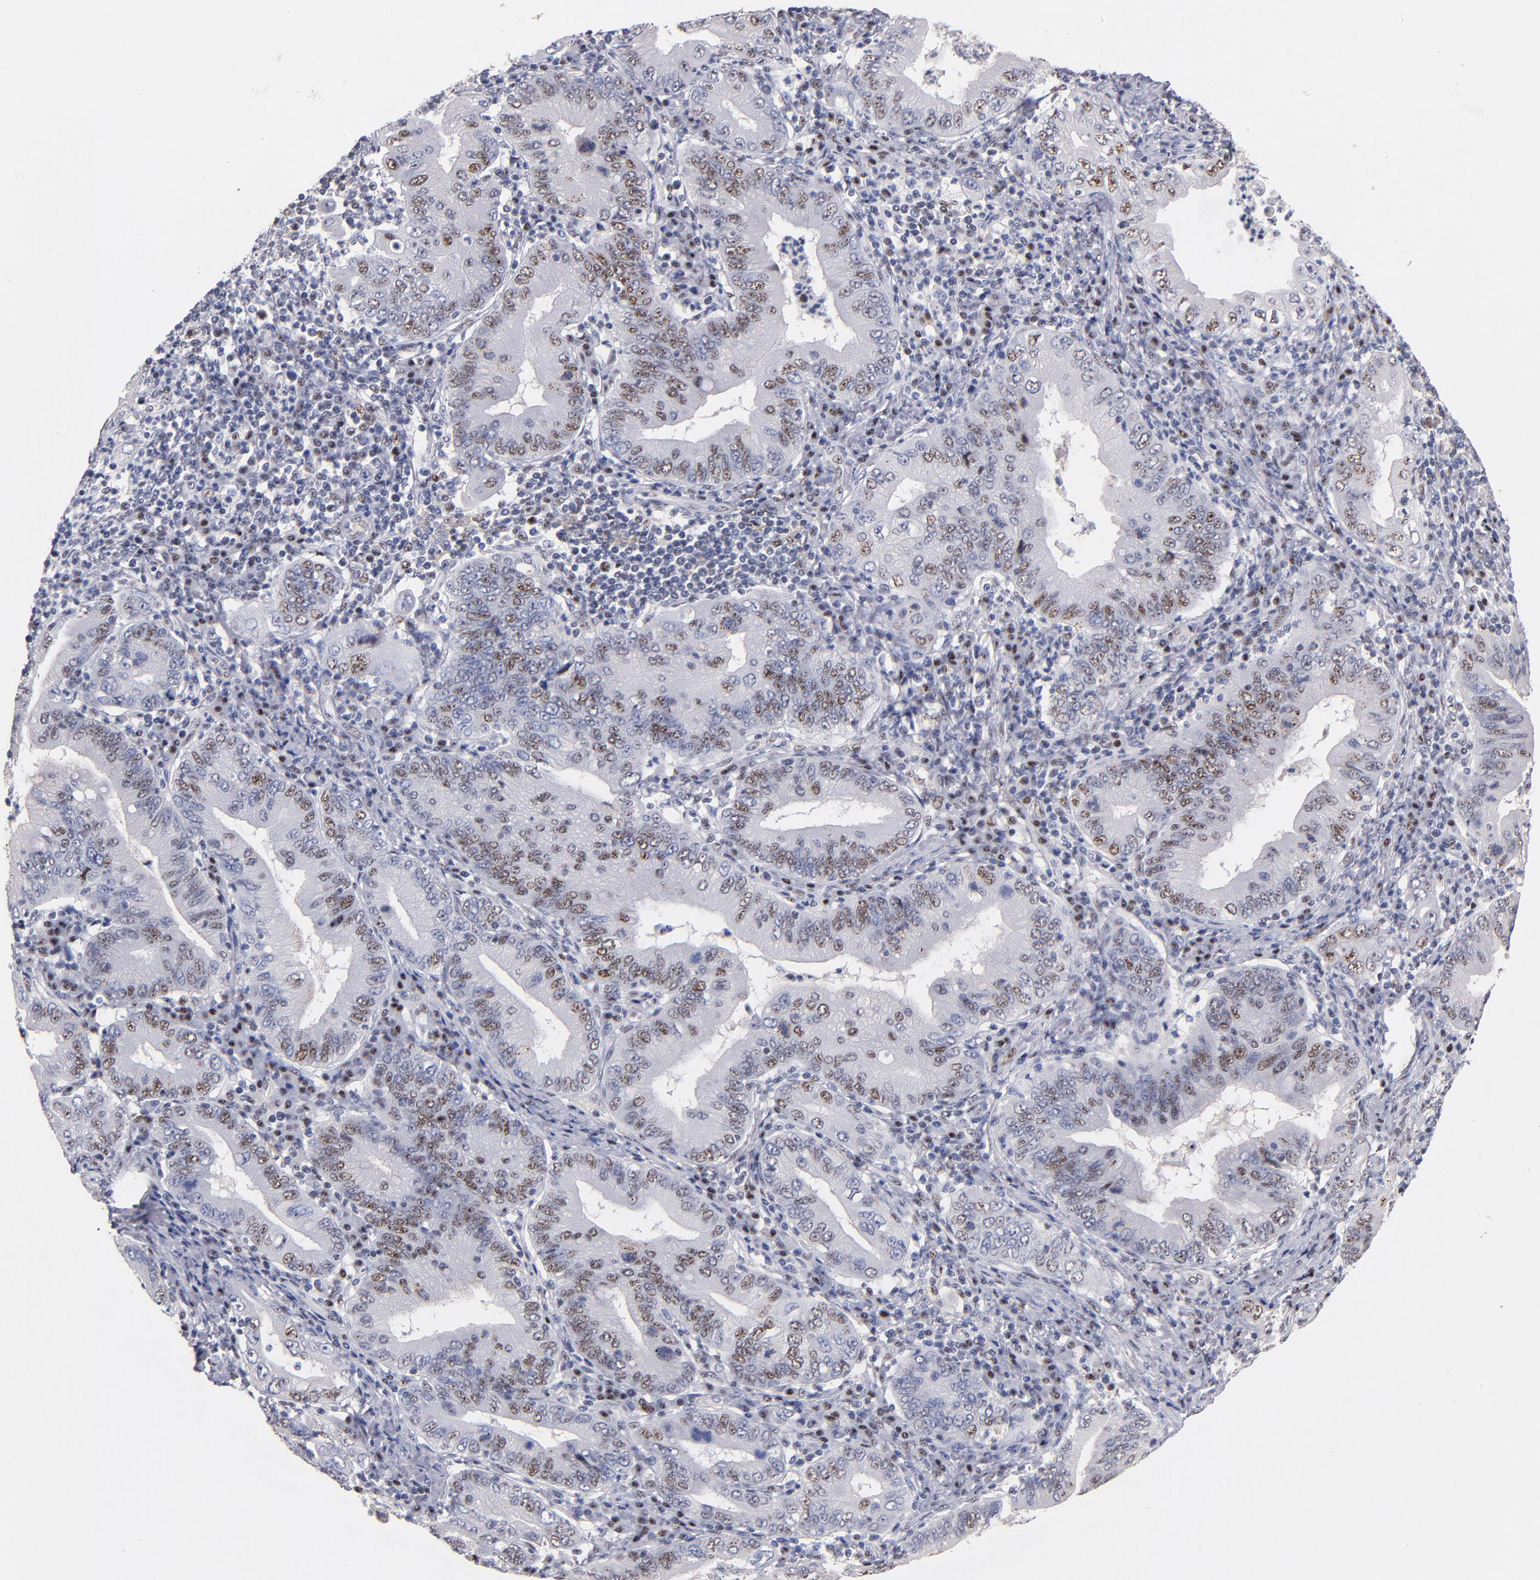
{"staining": {"intensity": "moderate", "quantity": "25%-75%", "location": "nuclear"}, "tissue": "stomach cancer", "cell_type": "Tumor cells", "image_type": "cancer", "snomed": [{"axis": "morphology", "description": "Normal tissue, NOS"}, {"axis": "morphology", "description": "Adenocarcinoma, NOS"}, {"axis": "topography", "description": "Esophagus"}, {"axis": "topography", "description": "Stomach, upper"}, {"axis": "topography", "description": "Peripheral nerve tissue"}], "caption": "DAB (3,3'-diaminobenzidine) immunohistochemical staining of human stomach adenocarcinoma shows moderate nuclear protein staining in about 25%-75% of tumor cells.", "gene": "RAF1", "patient": {"sex": "male", "age": 62}}